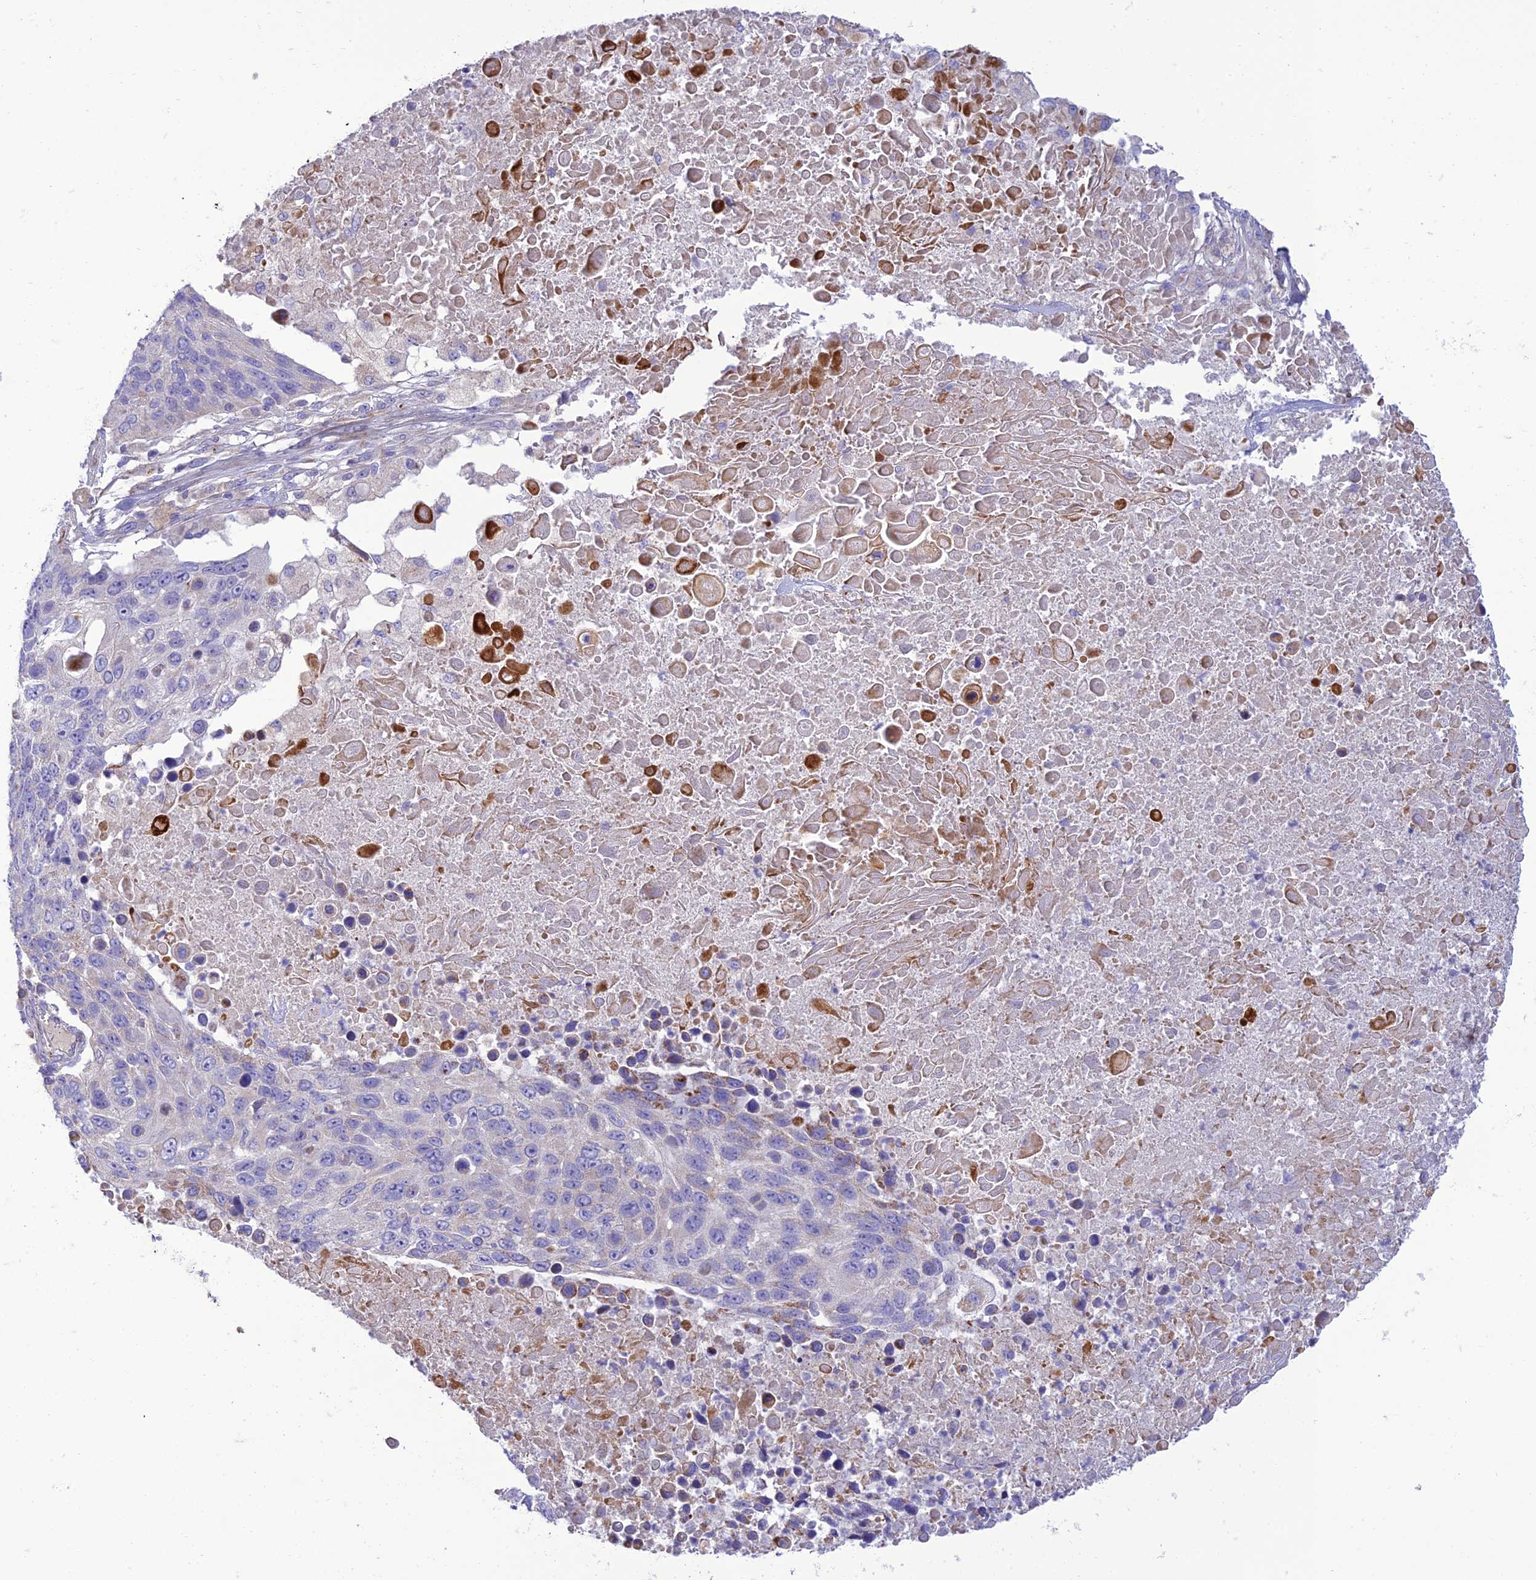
{"staining": {"intensity": "negative", "quantity": "none", "location": "none"}, "tissue": "lung cancer", "cell_type": "Tumor cells", "image_type": "cancer", "snomed": [{"axis": "morphology", "description": "Normal tissue, NOS"}, {"axis": "morphology", "description": "Squamous cell carcinoma, NOS"}, {"axis": "topography", "description": "Lymph node"}, {"axis": "topography", "description": "Lung"}], "caption": "Protein analysis of lung squamous cell carcinoma displays no significant positivity in tumor cells. (DAB immunohistochemistry with hematoxylin counter stain).", "gene": "SEL1L3", "patient": {"sex": "male", "age": 66}}